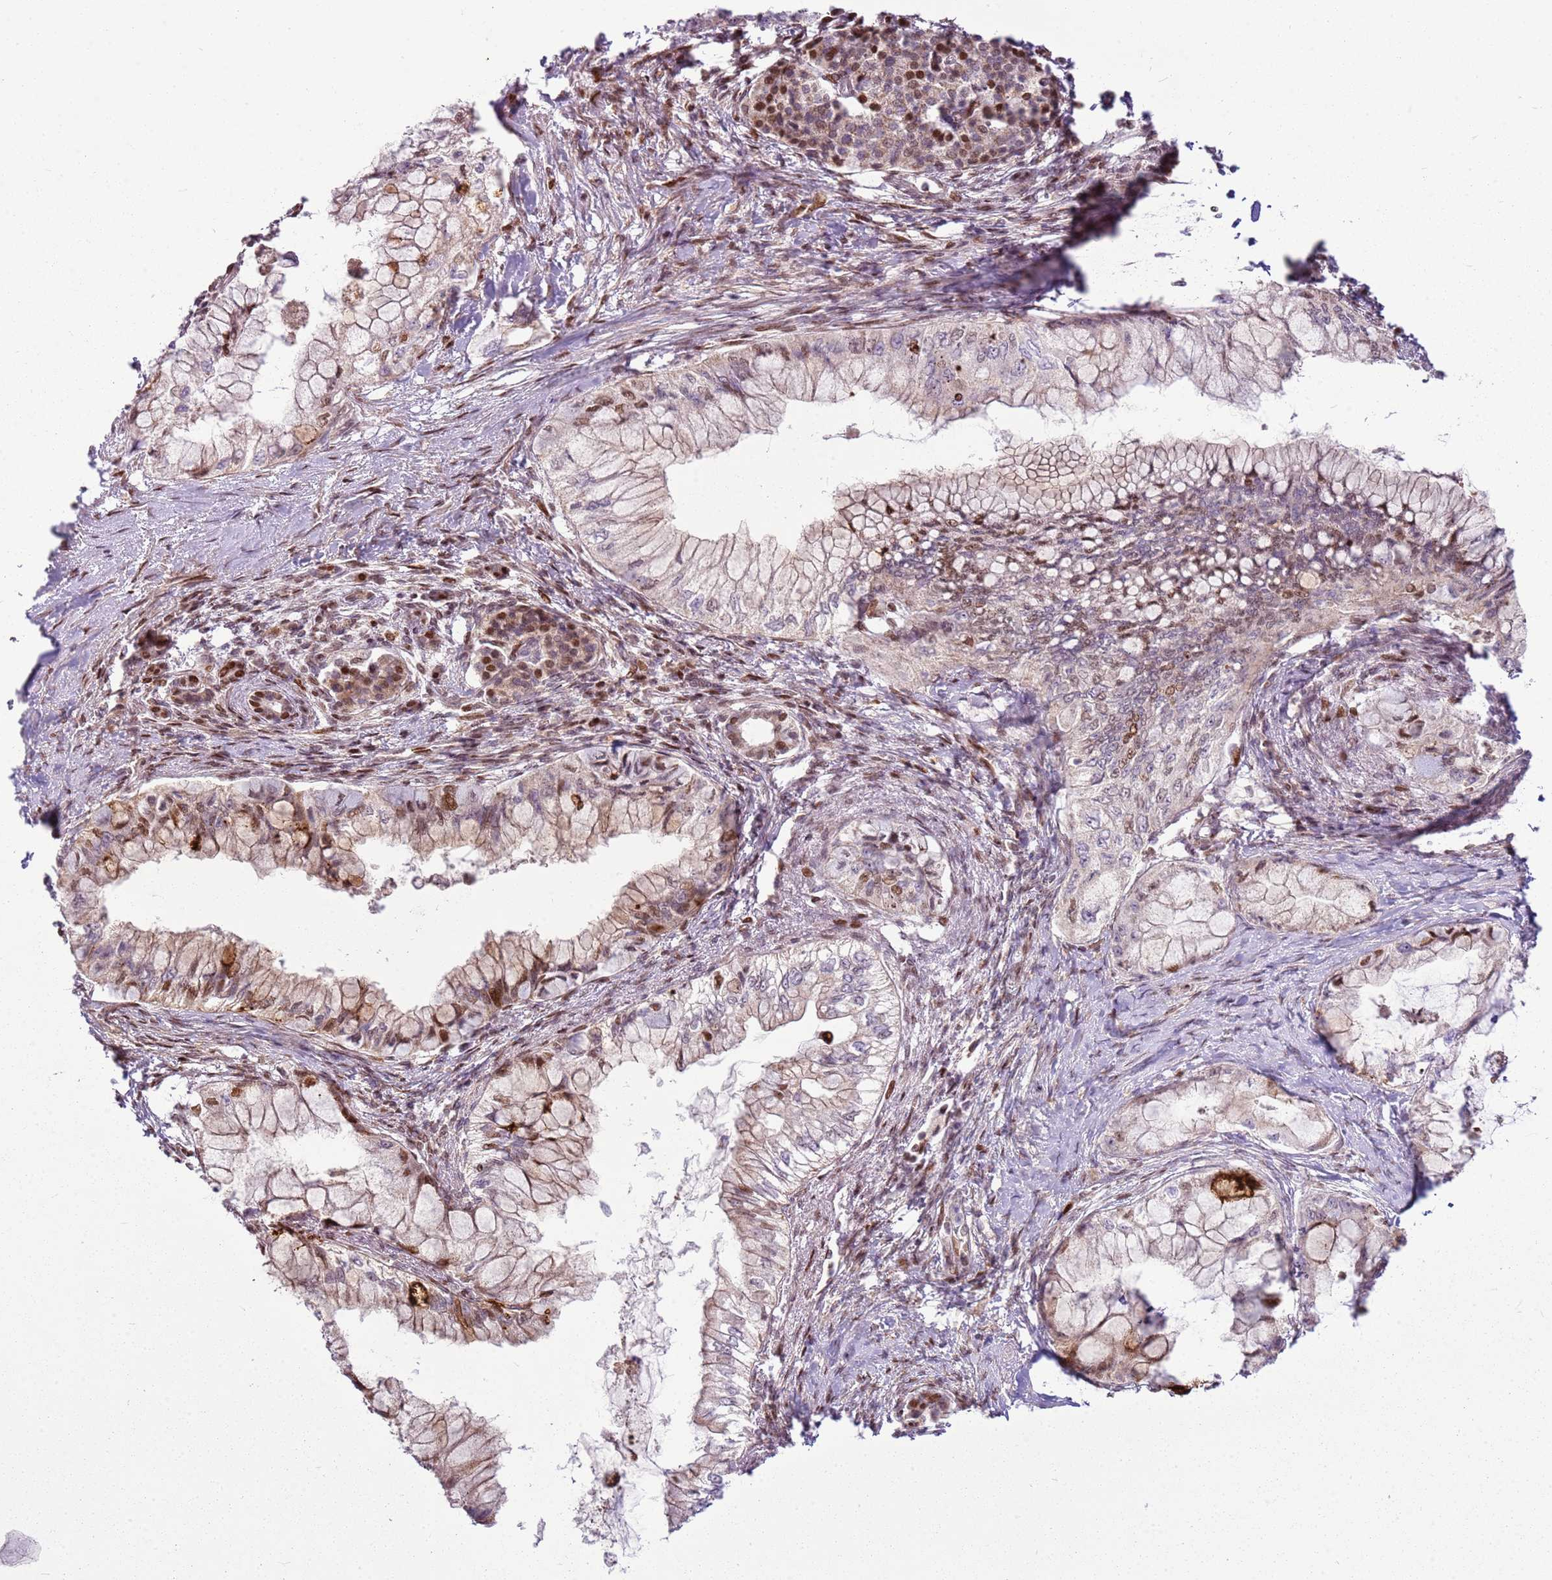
{"staining": {"intensity": "moderate", "quantity": "<25%", "location": "cytoplasmic/membranous,nuclear"}, "tissue": "pancreatic cancer", "cell_type": "Tumor cells", "image_type": "cancer", "snomed": [{"axis": "morphology", "description": "Adenocarcinoma, NOS"}, {"axis": "topography", "description": "Pancreas"}], "caption": "This is an image of IHC staining of pancreatic cancer, which shows moderate staining in the cytoplasmic/membranous and nuclear of tumor cells.", "gene": "PCTP", "patient": {"sex": "male", "age": 48}}